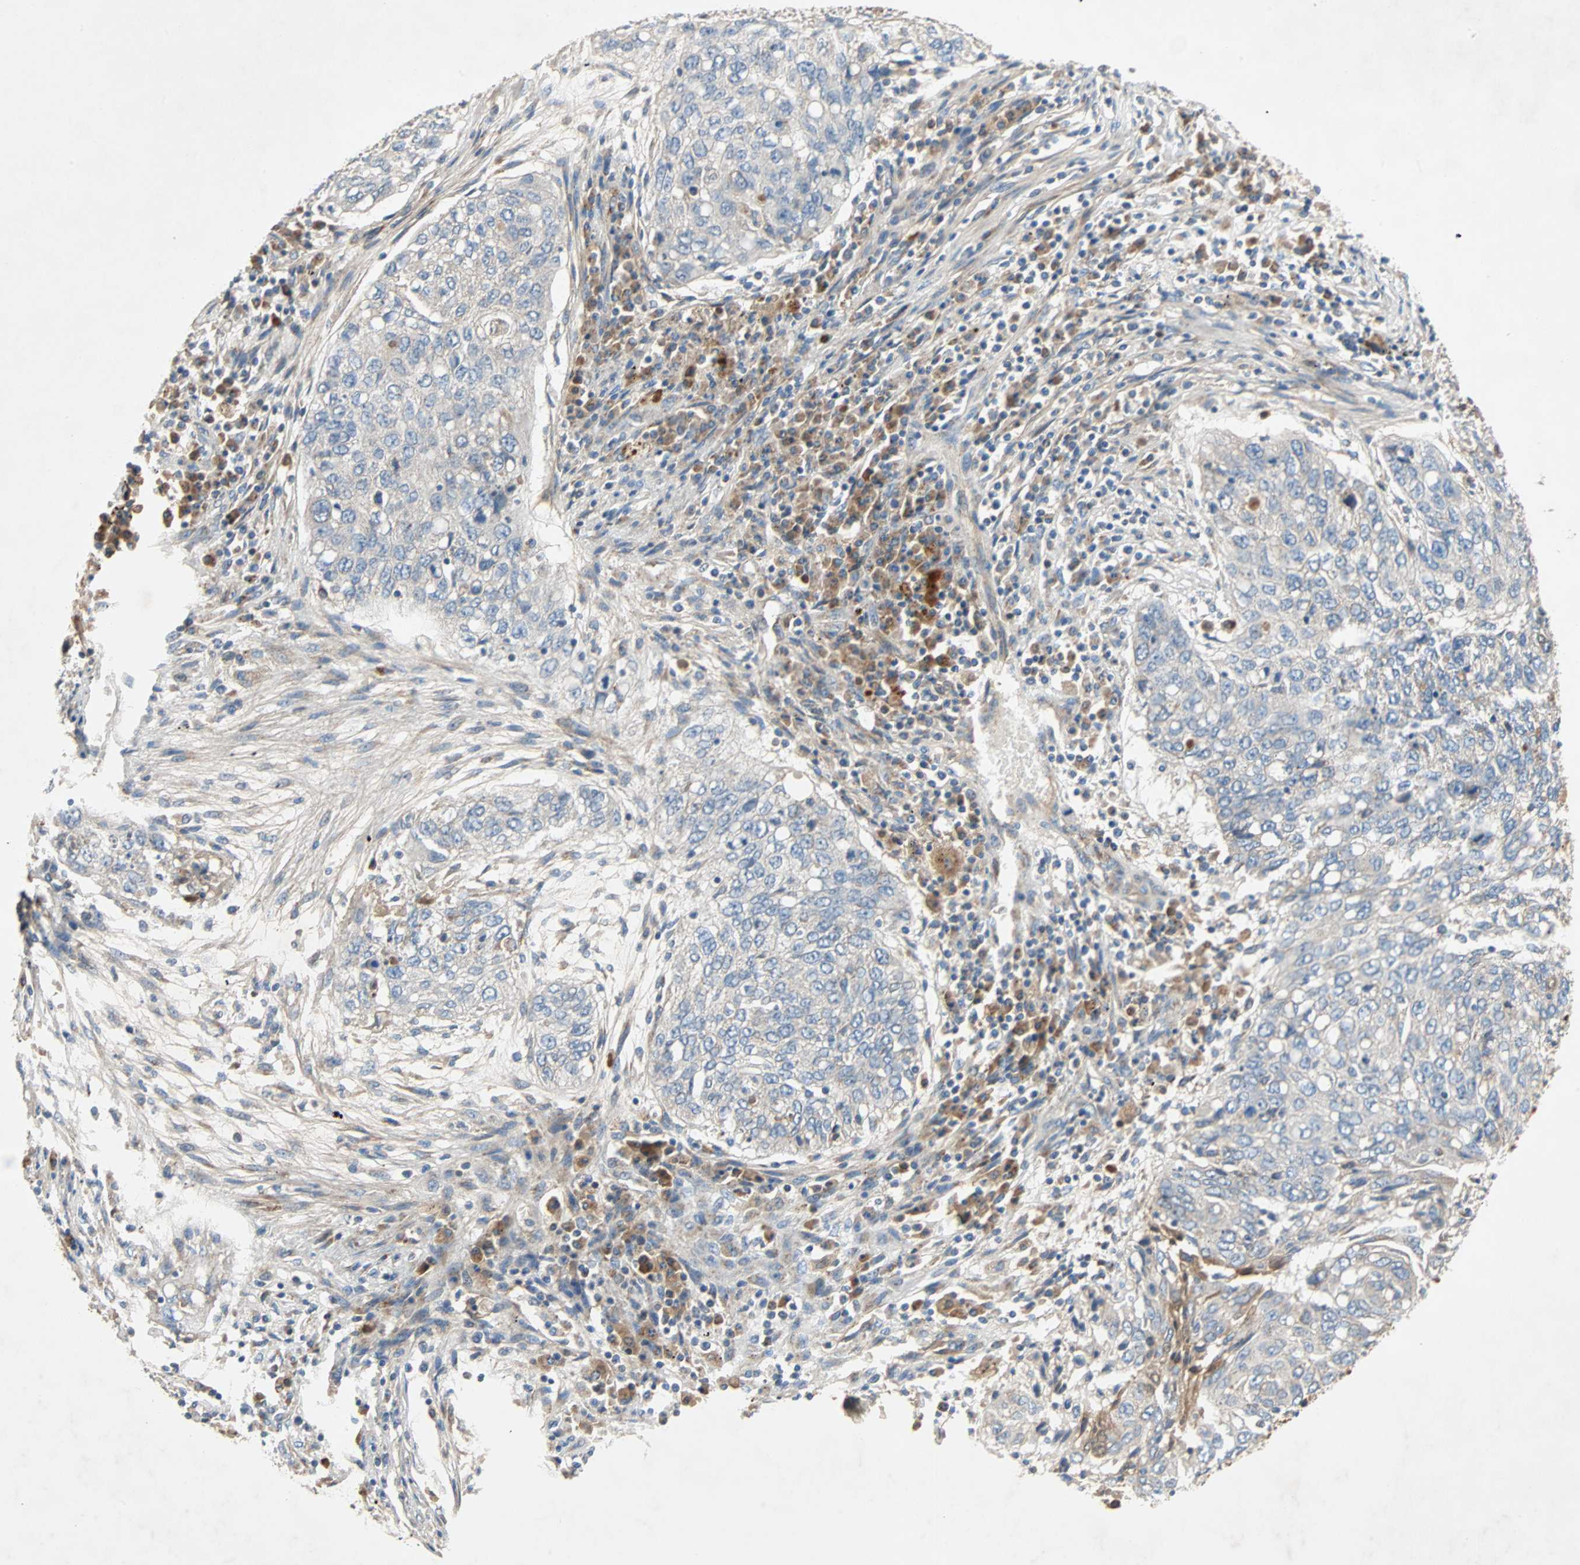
{"staining": {"intensity": "weak", "quantity": "<25%", "location": "cytoplasmic/membranous"}, "tissue": "lung cancer", "cell_type": "Tumor cells", "image_type": "cancer", "snomed": [{"axis": "morphology", "description": "Squamous cell carcinoma, NOS"}, {"axis": "topography", "description": "Lung"}], "caption": "High magnification brightfield microscopy of lung cancer (squamous cell carcinoma) stained with DAB (brown) and counterstained with hematoxylin (blue): tumor cells show no significant positivity.", "gene": "XYLT1", "patient": {"sex": "female", "age": 63}}